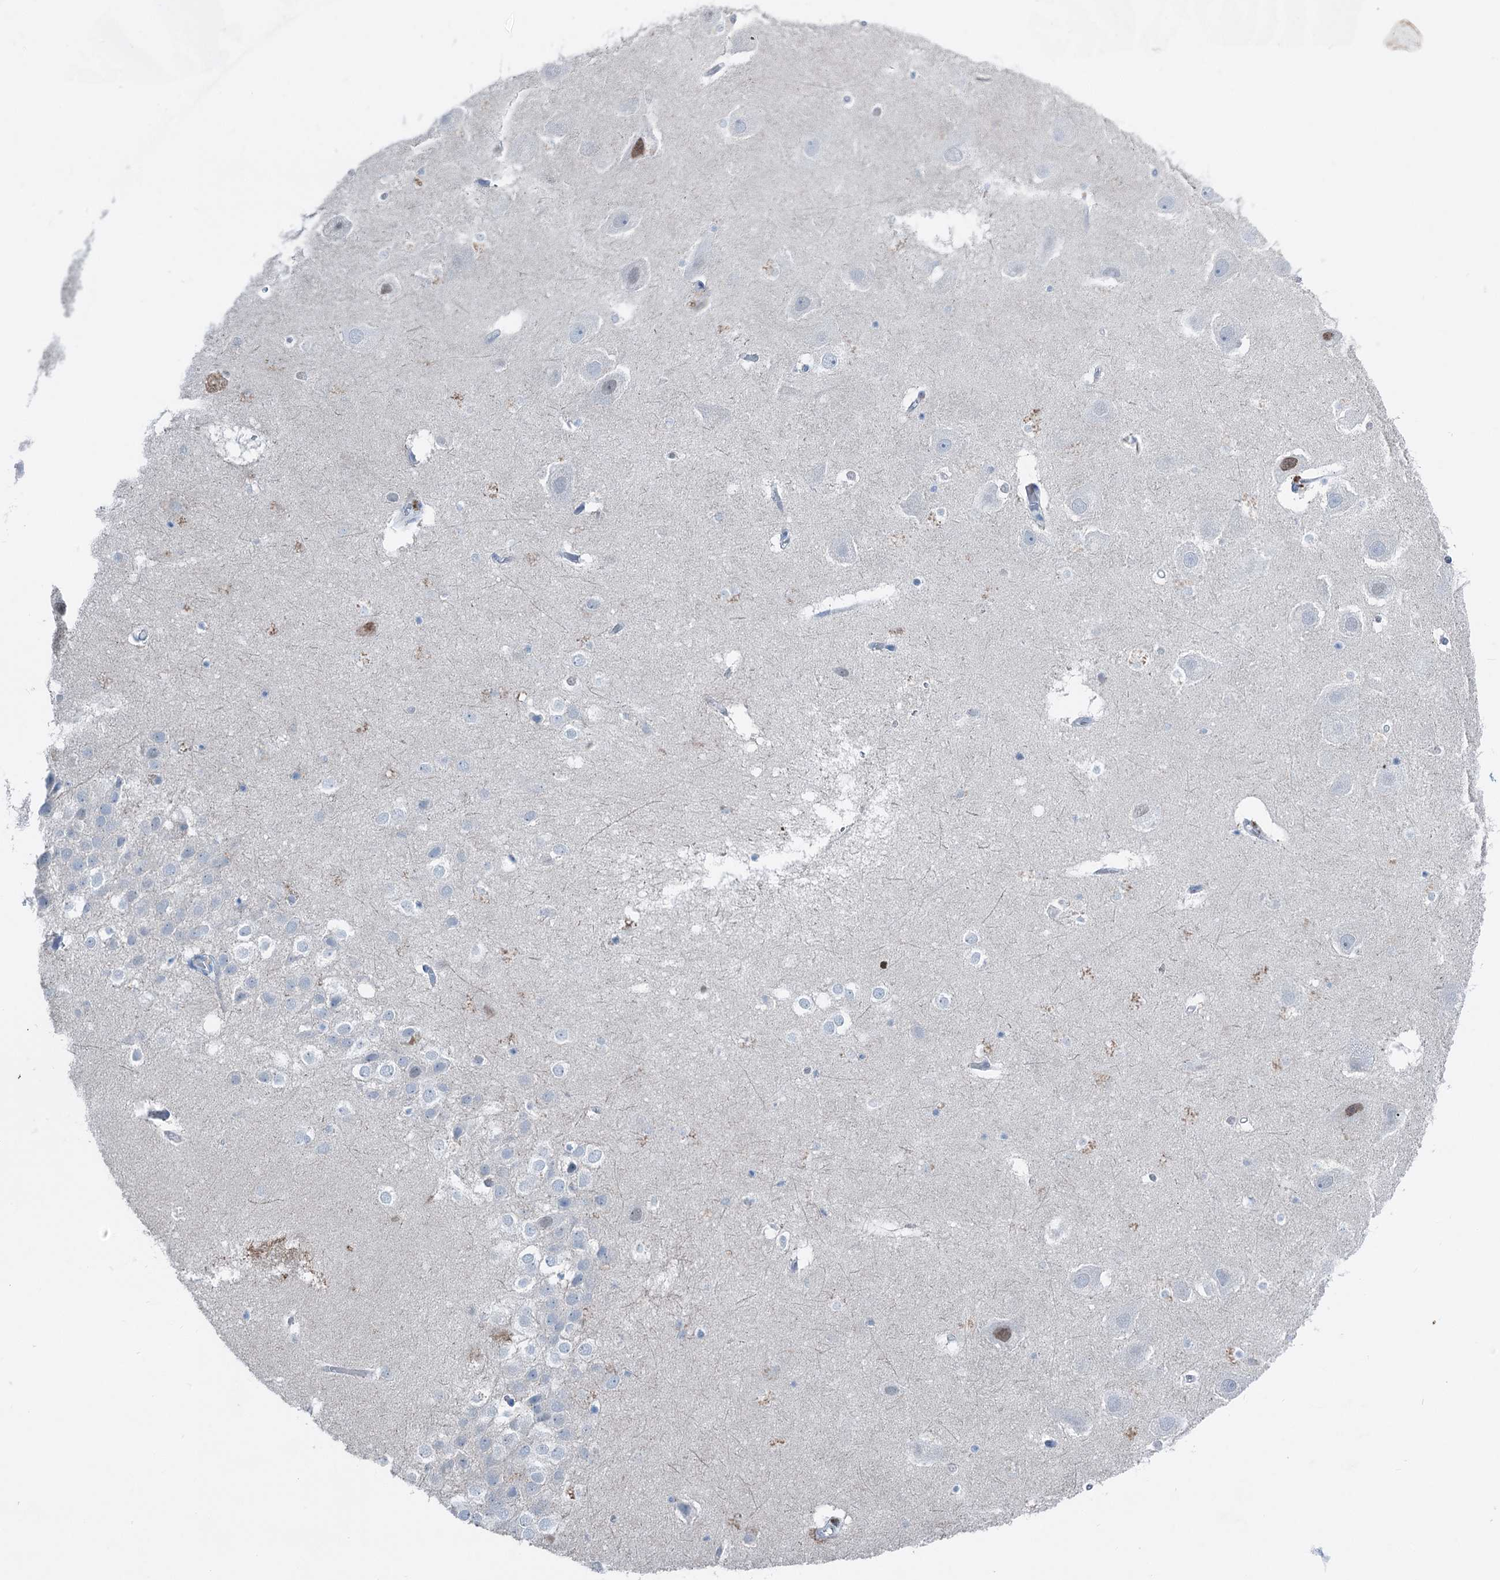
{"staining": {"intensity": "negative", "quantity": "none", "location": "none"}, "tissue": "hippocampus", "cell_type": "Glial cells", "image_type": "normal", "snomed": [{"axis": "morphology", "description": "Normal tissue, NOS"}, {"axis": "topography", "description": "Hippocampus"}], "caption": "Immunohistochemical staining of normal human hippocampus demonstrates no significant positivity in glial cells.", "gene": "ELP4", "patient": {"sex": "female", "age": 52}}